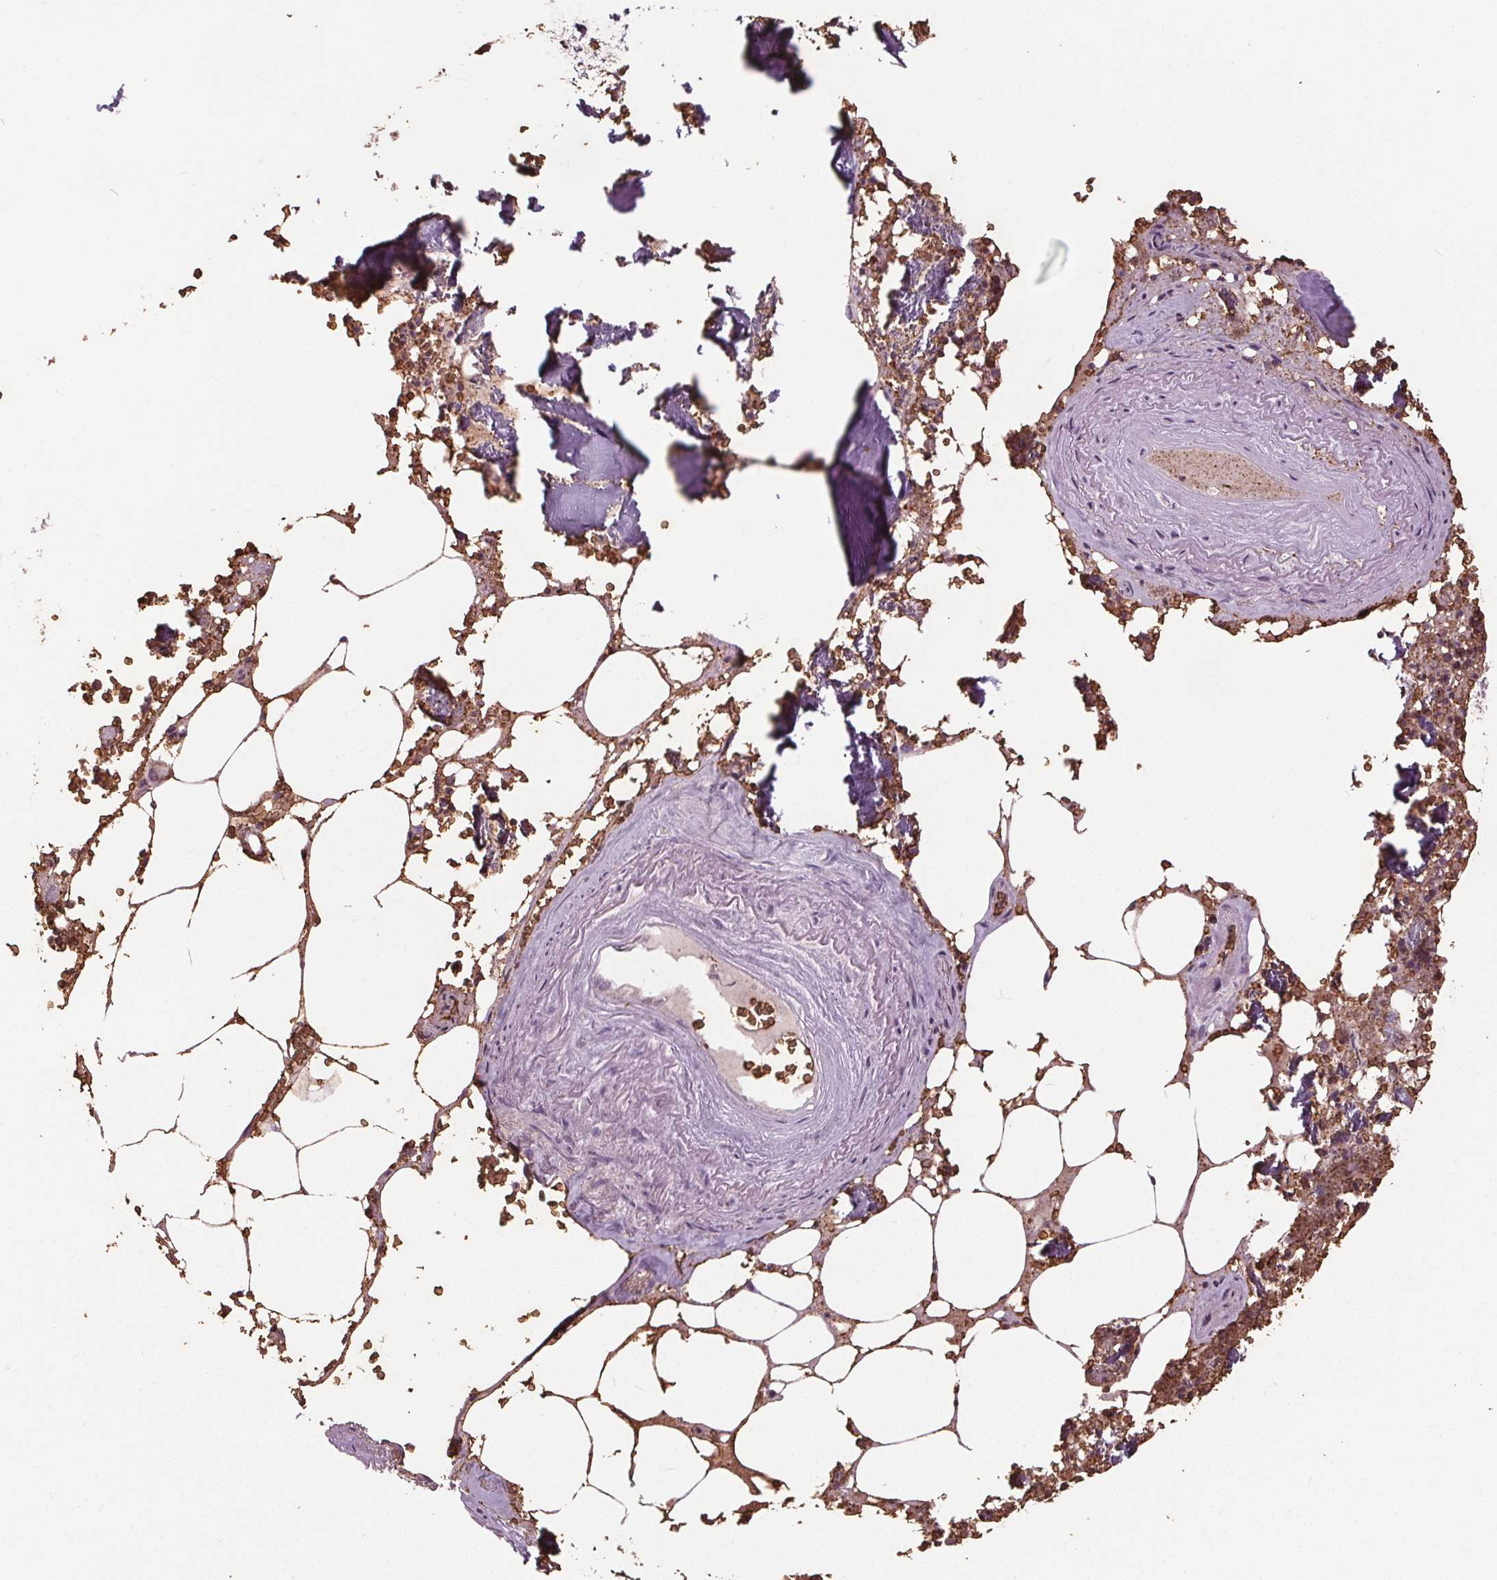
{"staining": {"intensity": "negative", "quantity": "none", "location": "none"}, "tissue": "bone marrow", "cell_type": "Hematopoietic cells", "image_type": "normal", "snomed": [{"axis": "morphology", "description": "Normal tissue, NOS"}, {"axis": "topography", "description": "Bone marrow"}], "caption": "High power microscopy histopathology image of an IHC micrograph of benign bone marrow, revealing no significant positivity in hematopoietic cells.", "gene": "SLC4A1", "patient": {"sex": "male", "age": 54}}